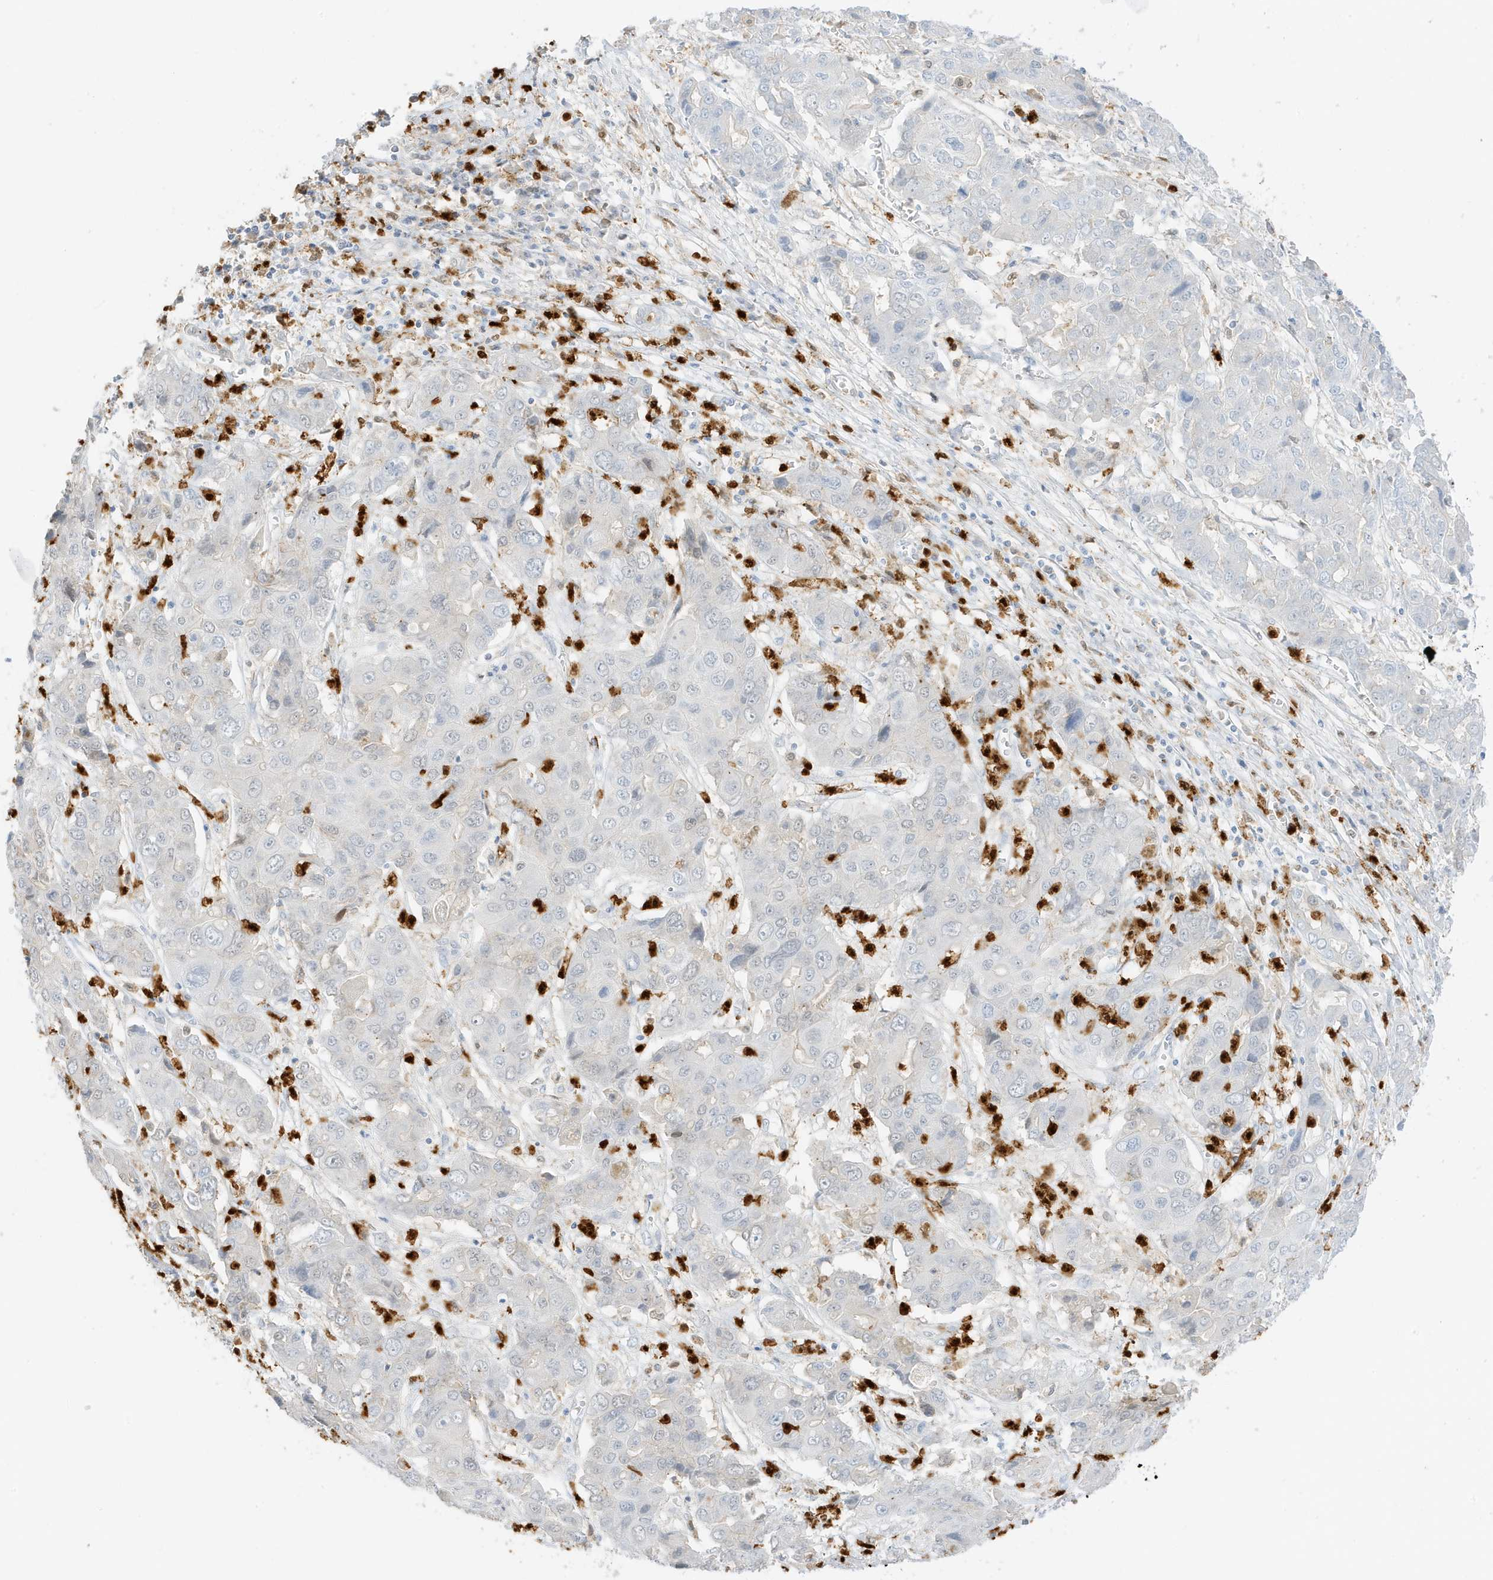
{"staining": {"intensity": "negative", "quantity": "none", "location": "none"}, "tissue": "liver cancer", "cell_type": "Tumor cells", "image_type": "cancer", "snomed": [{"axis": "morphology", "description": "Cholangiocarcinoma"}, {"axis": "topography", "description": "Liver"}], "caption": "Immunohistochemistry (IHC) of human liver cholangiocarcinoma exhibits no expression in tumor cells.", "gene": "GCA", "patient": {"sex": "male", "age": 67}}